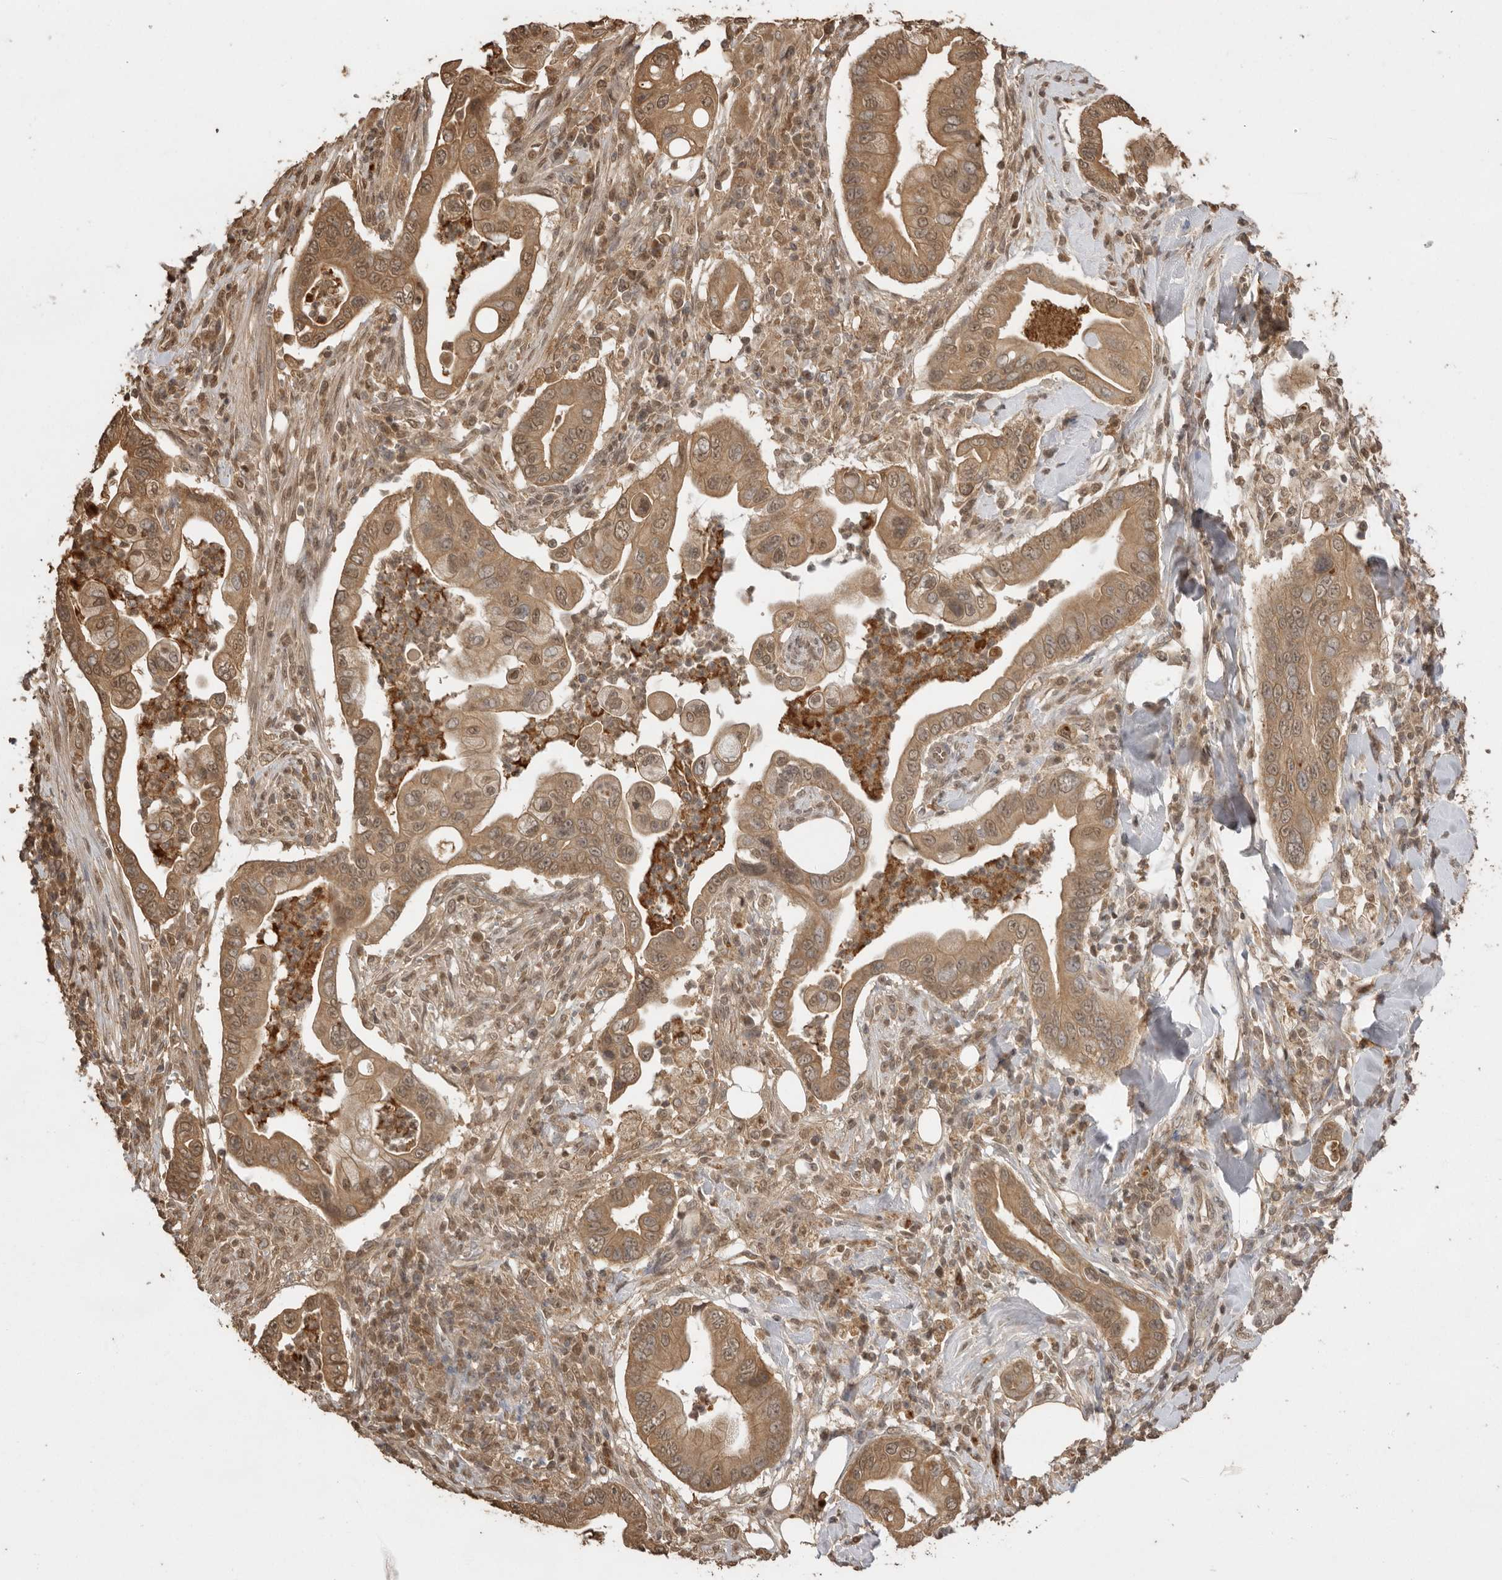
{"staining": {"intensity": "moderate", "quantity": ">75%", "location": "cytoplasmic/membranous,nuclear"}, "tissue": "pancreatic cancer", "cell_type": "Tumor cells", "image_type": "cancer", "snomed": [{"axis": "morphology", "description": "Adenocarcinoma, NOS"}, {"axis": "topography", "description": "Pancreas"}], "caption": "Protein staining exhibits moderate cytoplasmic/membranous and nuclear positivity in approximately >75% of tumor cells in adenocarcinoma (pancreatic).", "gene": "JAG2", "patient": {"sex": "male", "age": 78}}